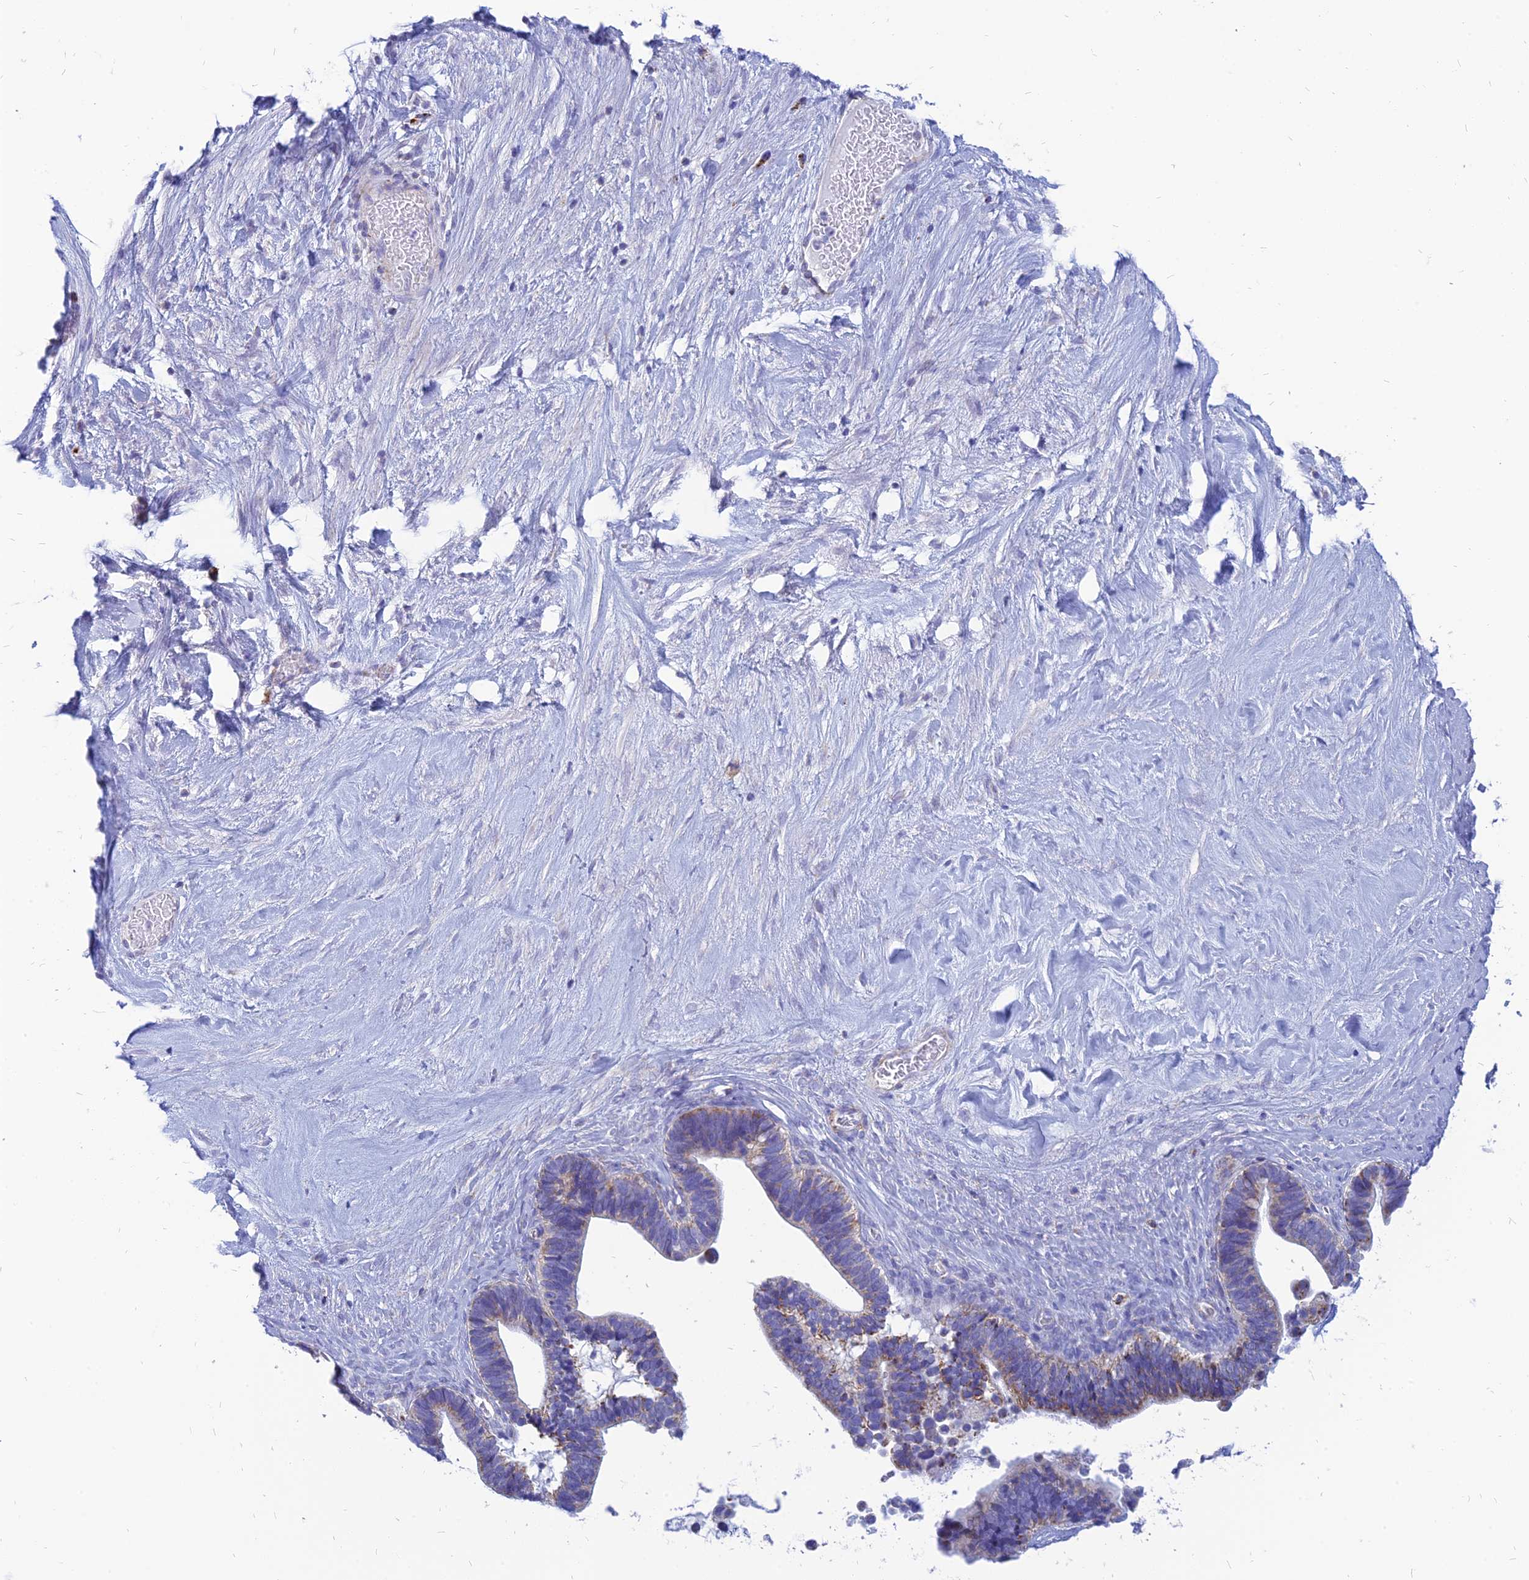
{"staining": {"intensity": "moderate", "quantity": "<25%", "location": "cytoplasmic/membranous"}, "tissue": "ovarian cancer", "cell_type": "Tumor cells", "image_type": "cancer", "snomed": [{"axis": "morphology", "description": "Cystadenocarcinoma, serous, NOS"}, {"axis": "topography", "description": "Ovary"}], "caption": "Moderate cytoplasmic/membranous positivity for a protein is present in about <25% of tumor cells of ovarian cancer (serous cystadenocarcinoma) using immunohistochemistry (IHC).", "gene": "PACC1", "patient": {"sex": "female", "age": 56}}